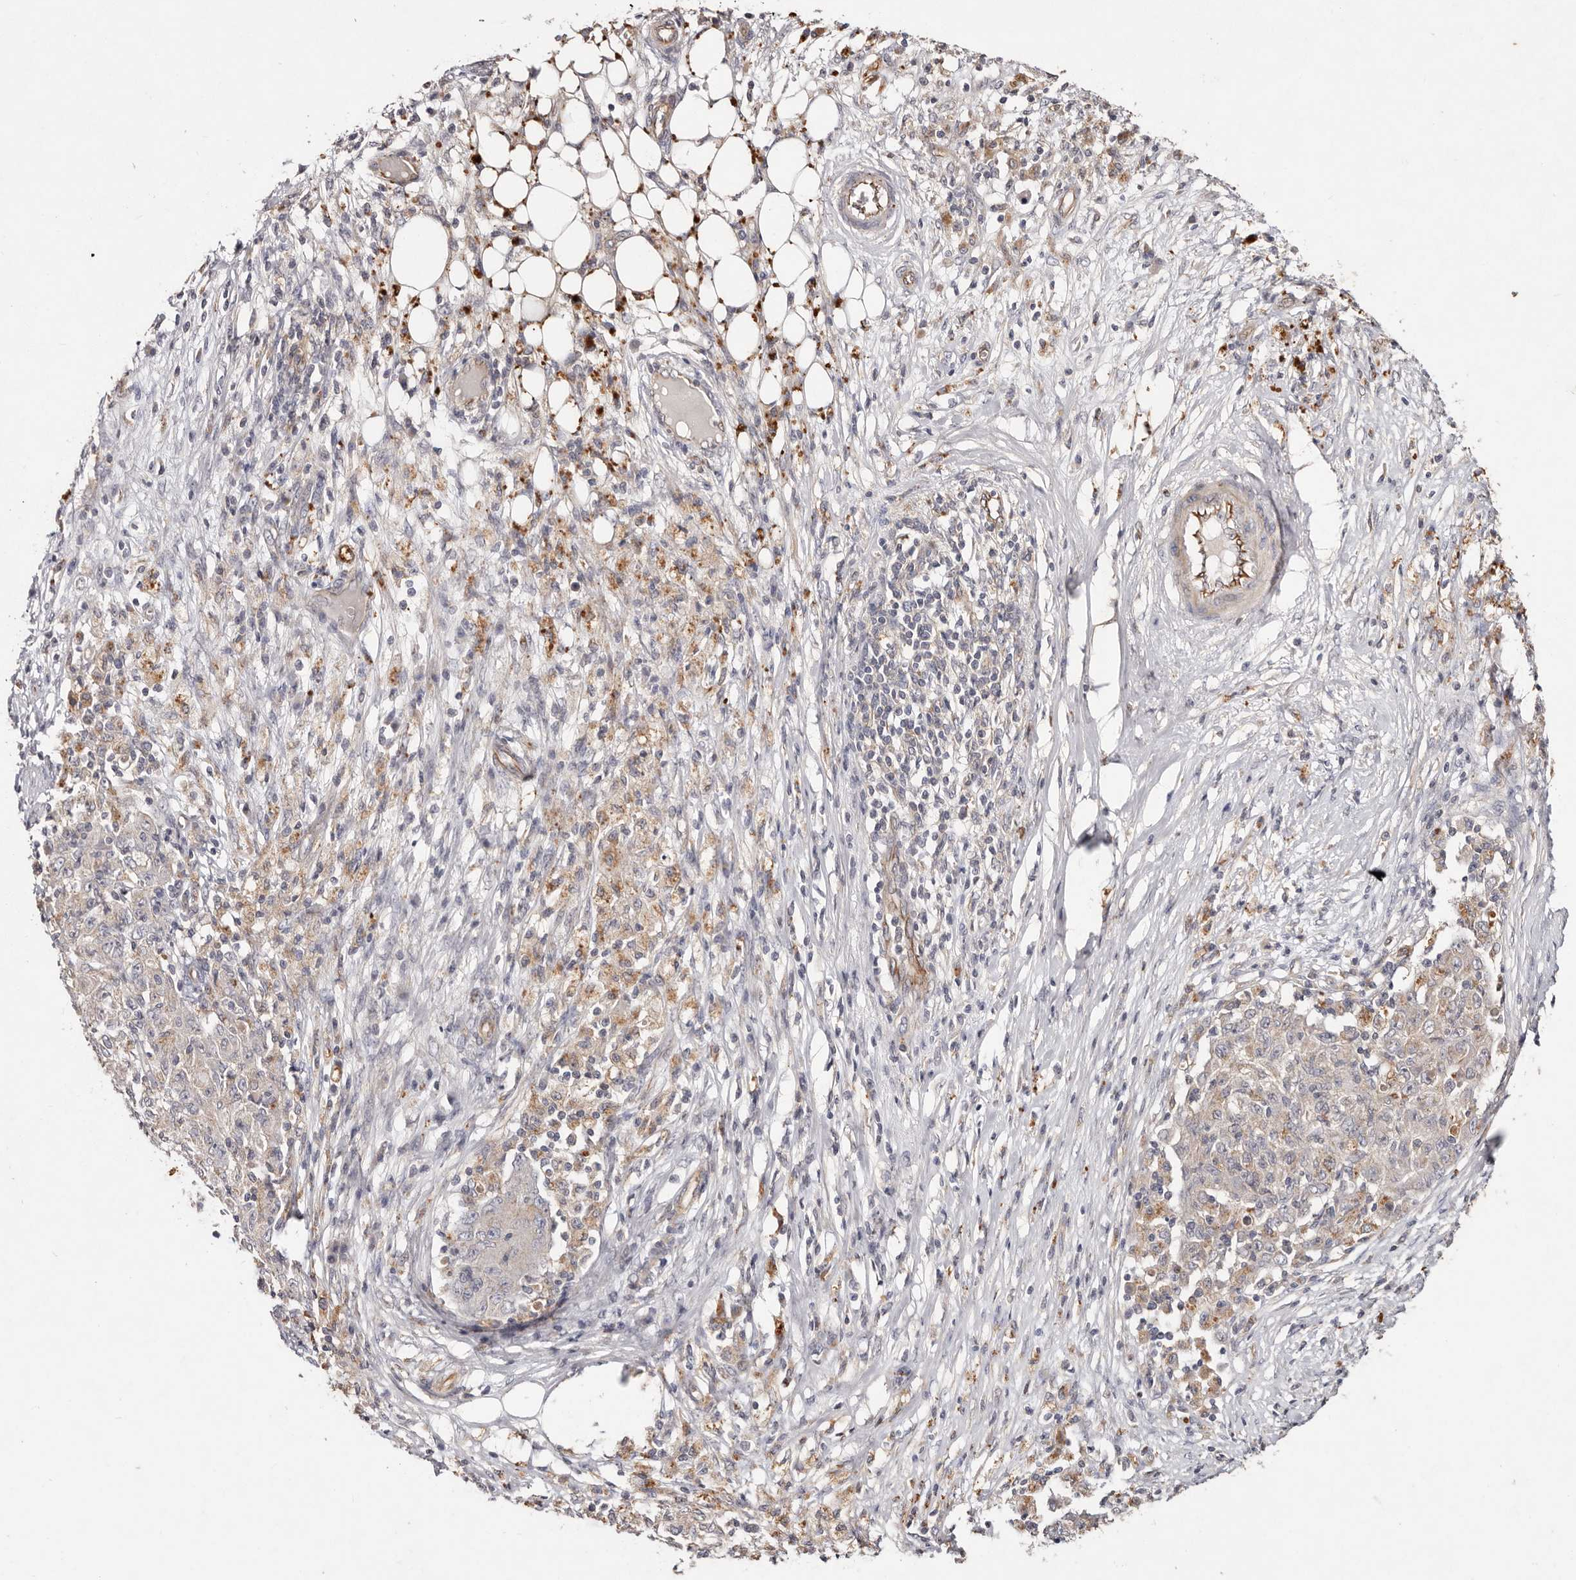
{"staining": {"intensity": "negative", "quantity": "none", "location": "none"}, "tissue": "ovarian cancer", "cell_type": "Tumor cells", "image_type": "cancer", "snomed": [{"axis": "morphology", "description": "Carcinoma, endometroid"}, {"axis": "topography", "description": "Ovary"}], "caption": "Human endometroid carcinoma (ovarian) stained for a protein using IHC shows no positivity in tumor cells.", "gene": "THBS3", "patient": {"sex": "female", "age": 42}}